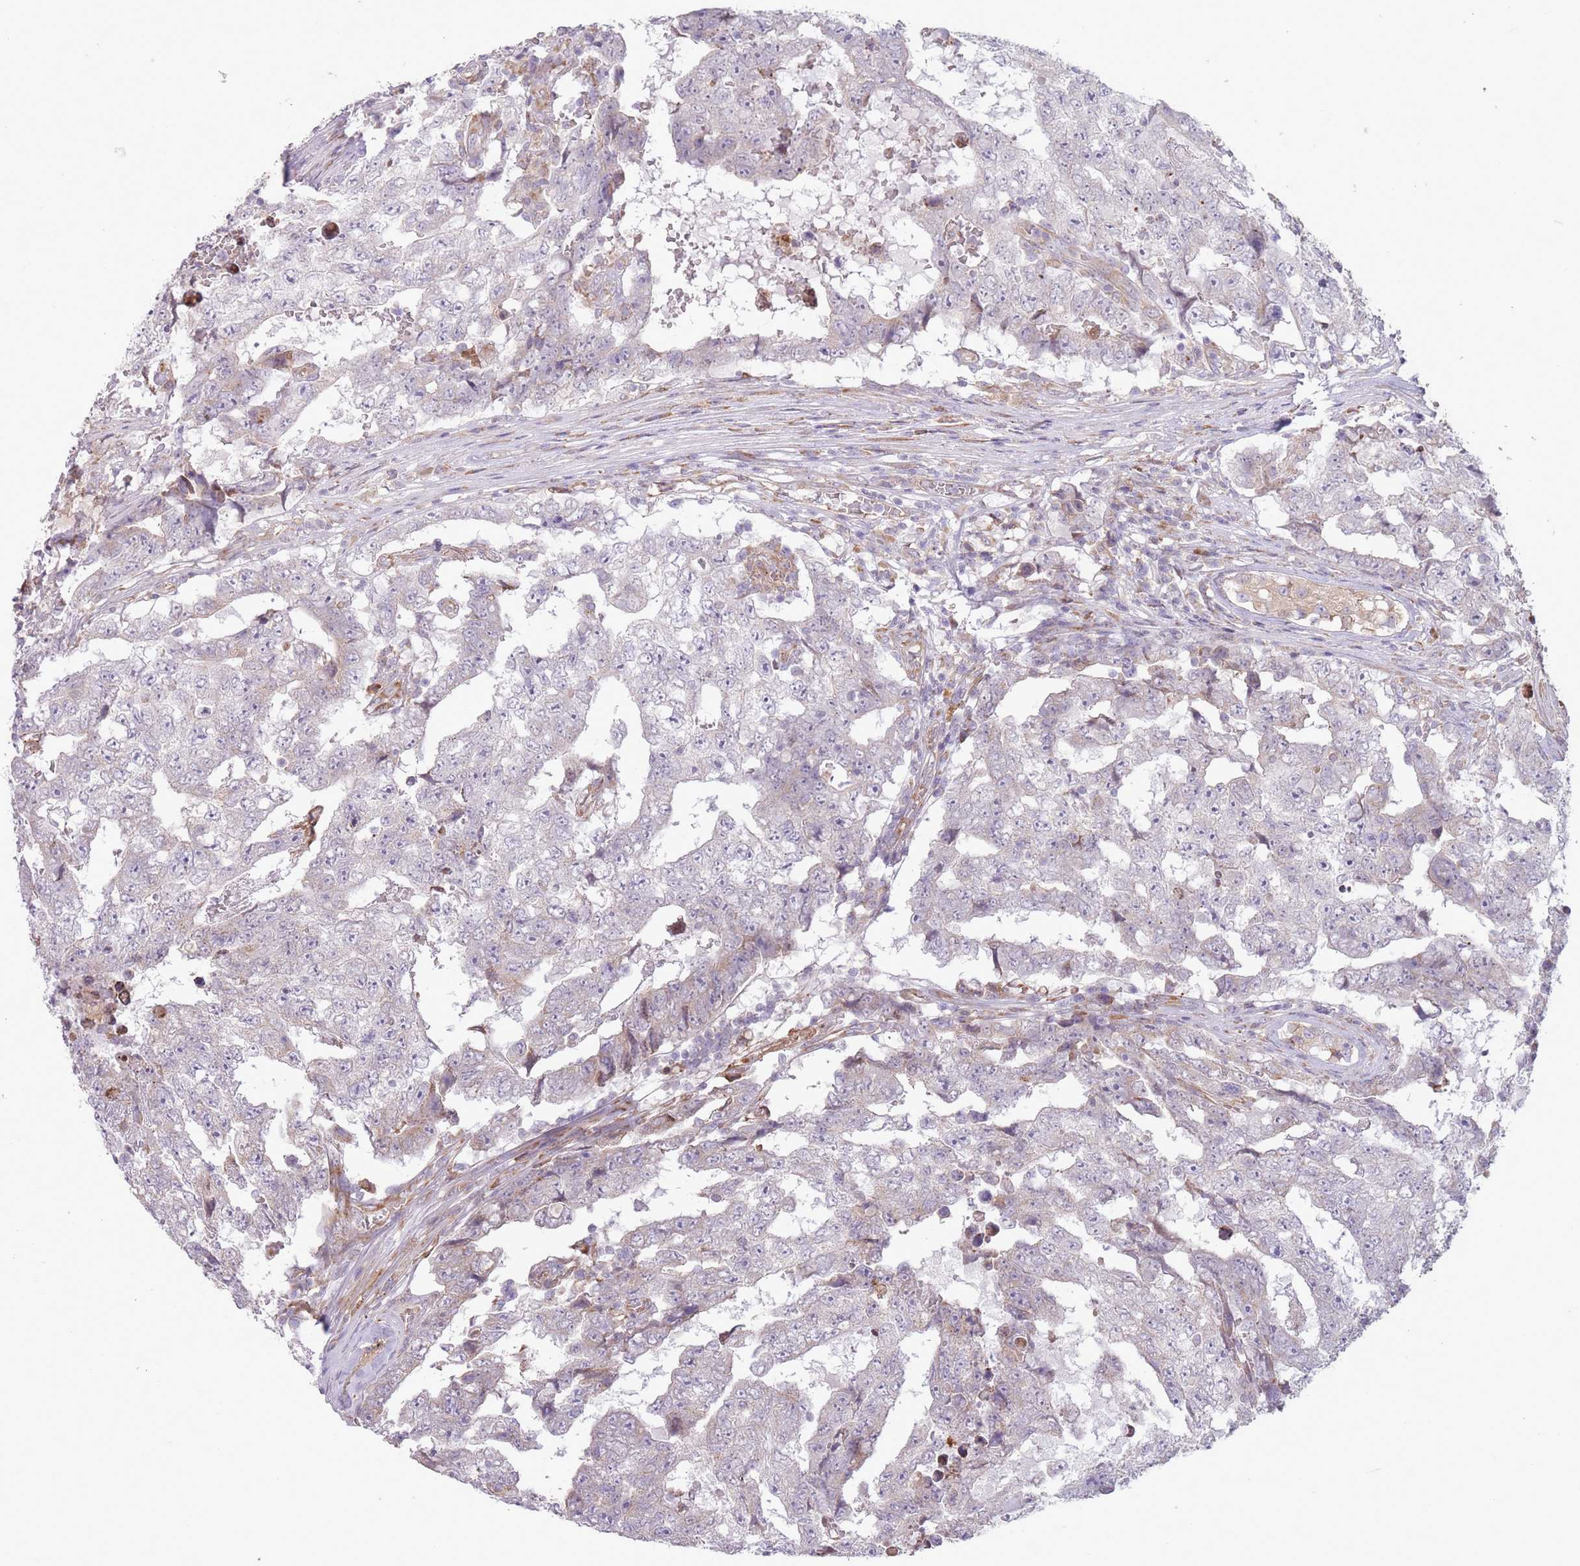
{"staining": {"intensity": "negative", "quantity": "none", "location": "none"}, "tissue": "testis cancer", "cell_type": "Tumor cells", "image_type": "cancer", "snomed": [{"axis": "morphology", "description": "Carcinoma, Embryonal, NOS"}, {"axis": "topography", "description": "Testis"}], "caption": "The immunohistochemistry histopathology image has no significant positivity in tumor cells of embryonal carcinoma (testis) tissue.", "gene": "TRAPPC5", "patient": {"sex": "male", "age": 25}}